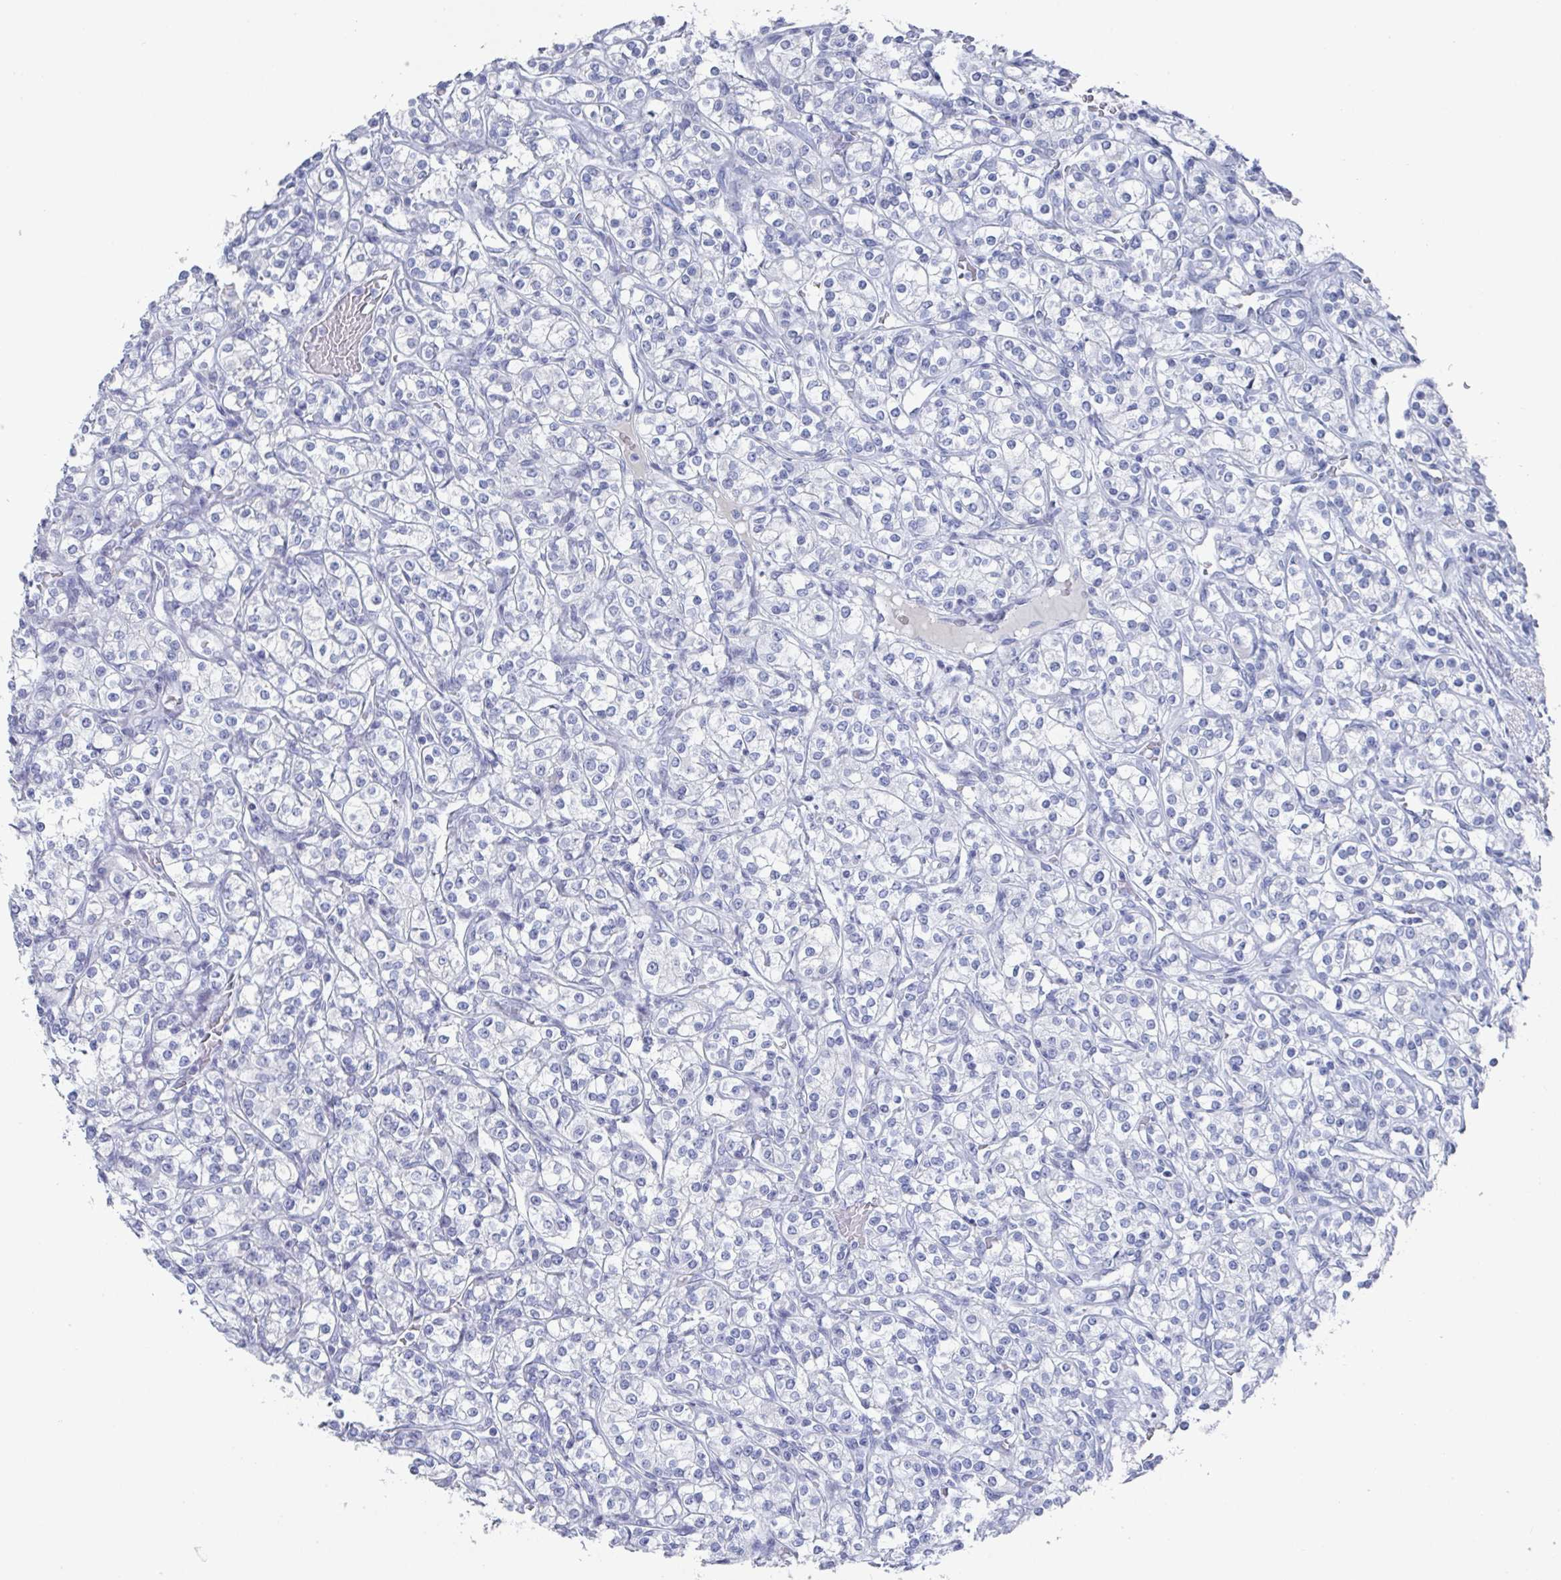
{"staining": {"intensity": "negative", "quantity": "none", "location": "none"}, "tissue": "renal cancer", "cell_type": "Tumor cells", "image_type": "cancer", "snomed": [{"axis": "morphology", "description": "Adenocarcinoma, NOS"}, {"axis": "topography", "description": "Kidney"}], "caption": "Histopathology image shows no protein positivity in tumor cells of renal cancer (adenocarcinoma) tissue.", "gene": "CAMKV", "patient": {"sex": "male", "age": 77}}